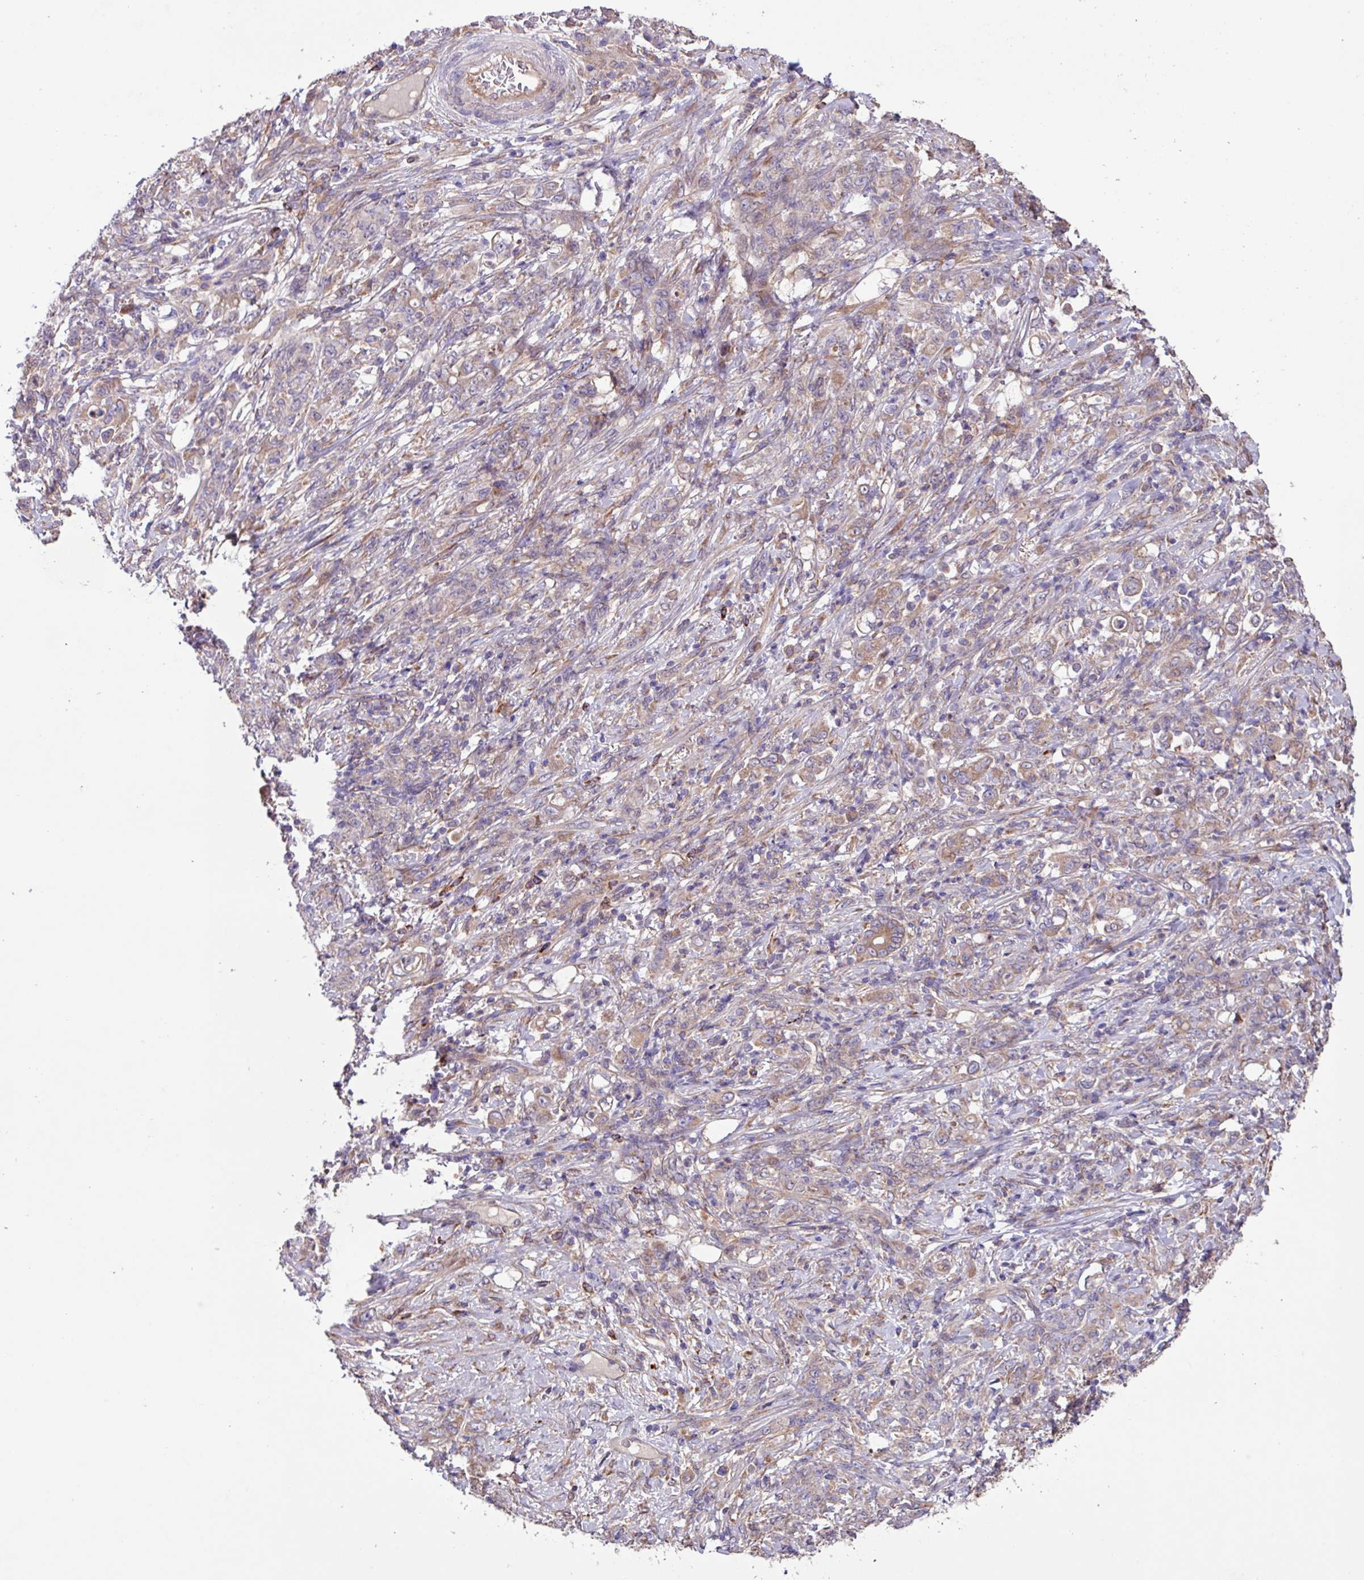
{"staining": {"intensity": "weak", "quantity": "25%-75%", "location": "cytoplasmic/membranous"}, "tissue": "stomach cancer", "cell_type": "Tumor cells", "image_type": "cancer", "snomed": [{"axis": "morphology", "description": "Adenocarcinoma, NOS"}, {"axis": "topography", "description": "Stomach"}], "caption": "Protein expression analysis of adenocarcinoma (stomach) exhibits weak cytoplasmic/membranous positivity in about 25%-75% of tumor cells. (DAB (3,3'-diaminobenzidine) IHC, brown staining for protein, blue staining for nuclei).", "gene": "PTPRQ", "patient": {"sex": "female", "age": 79}}